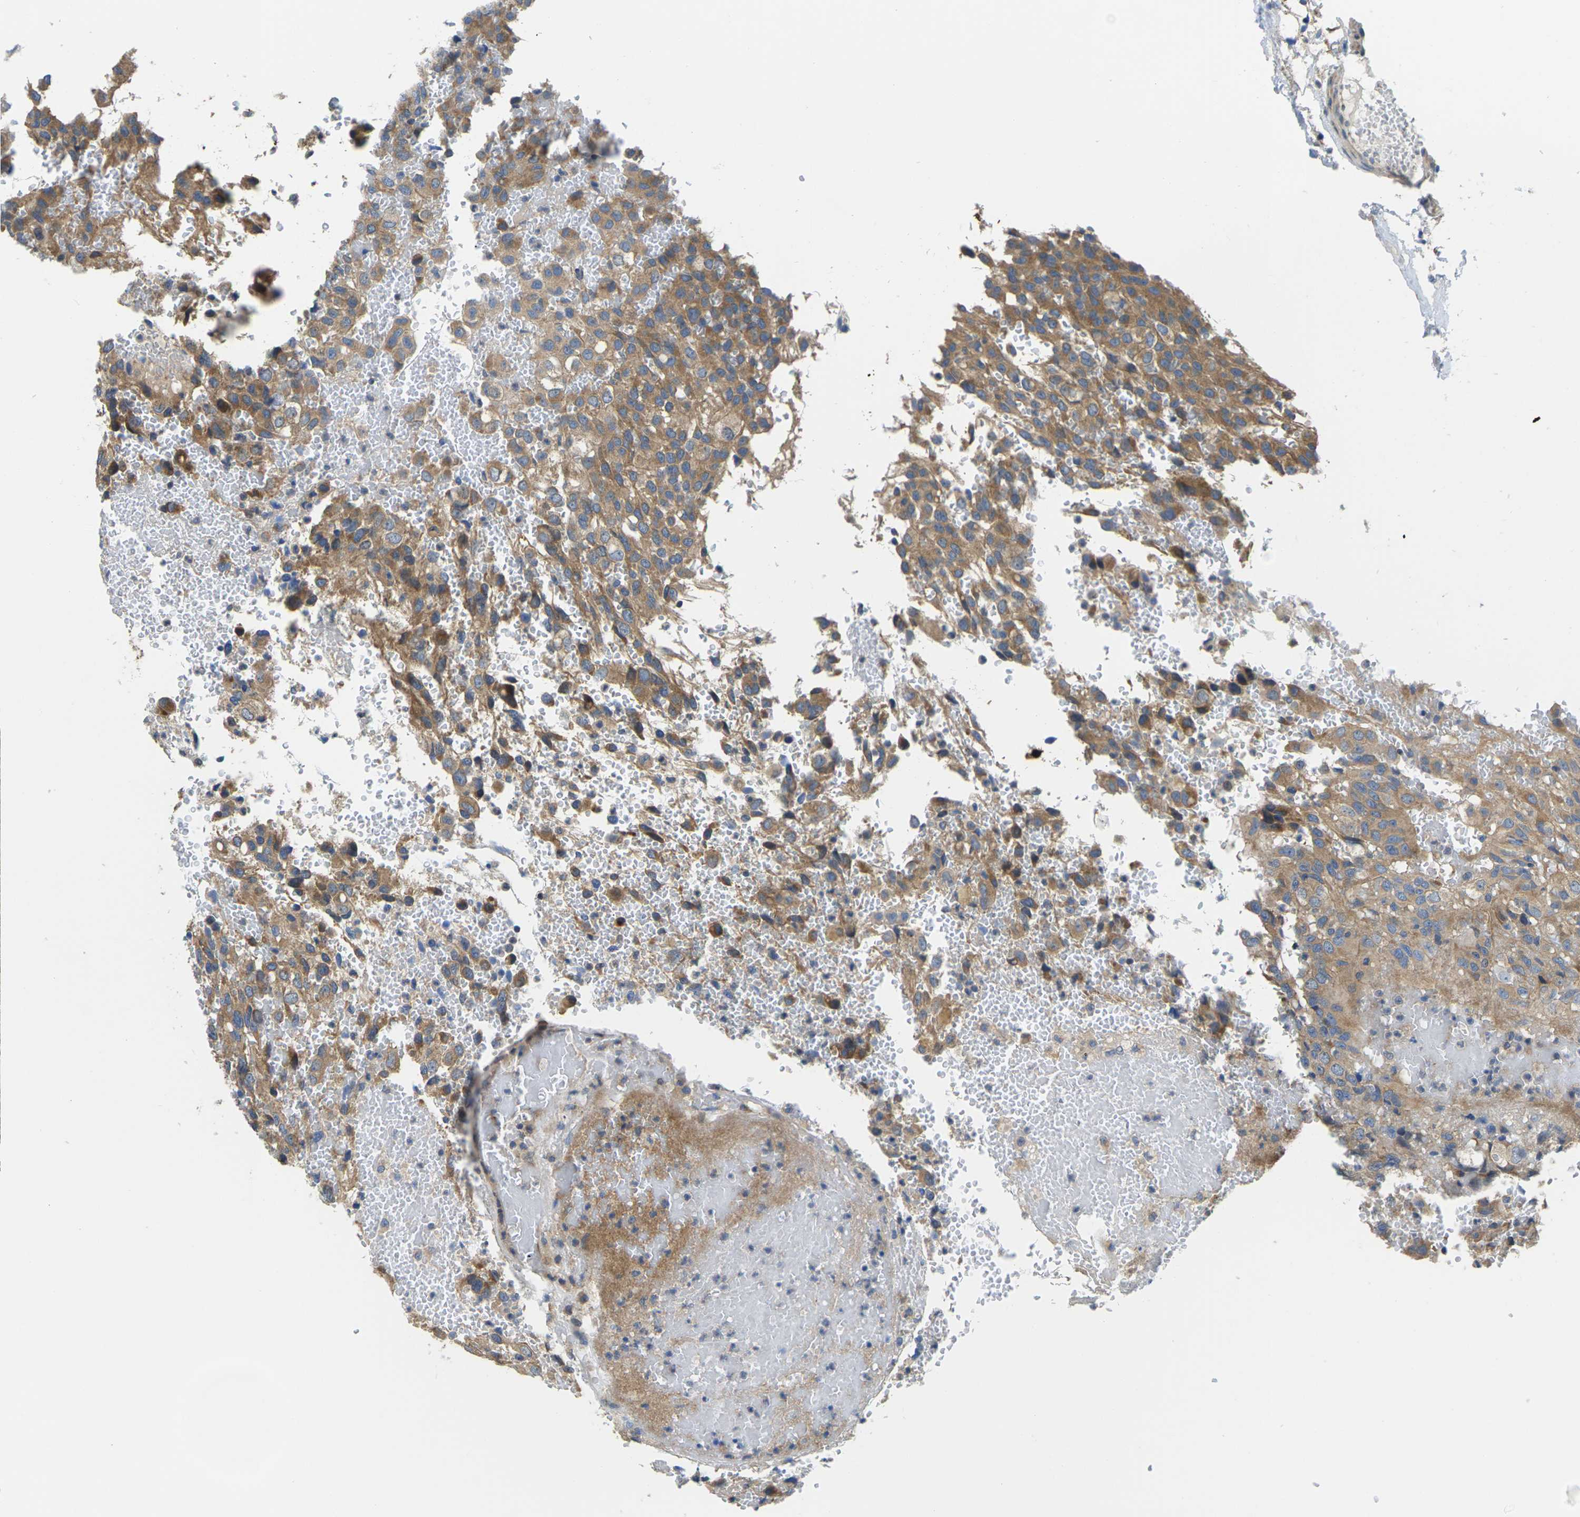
{"staining": {"intensity": "moderate", "quantity": ">75%", "location": "cytoplasmic/membranous"}, "tissue": "glioma", "cell_type": "Tumor cells", "image_type": "cancer", "snomed": [{"axis": "morphology", "description": "Glioma, malignant, High grade"}, {"axis": "topography", "description": "Brain"}], "caption": "Tumor cells reveal medium levels of moderate cytoplasmic/membranous staining in about >75% of cells in malignant glioma (high-grade).", "gene": "TMCC2", "patient": {"sex": "male", "age": 32}}